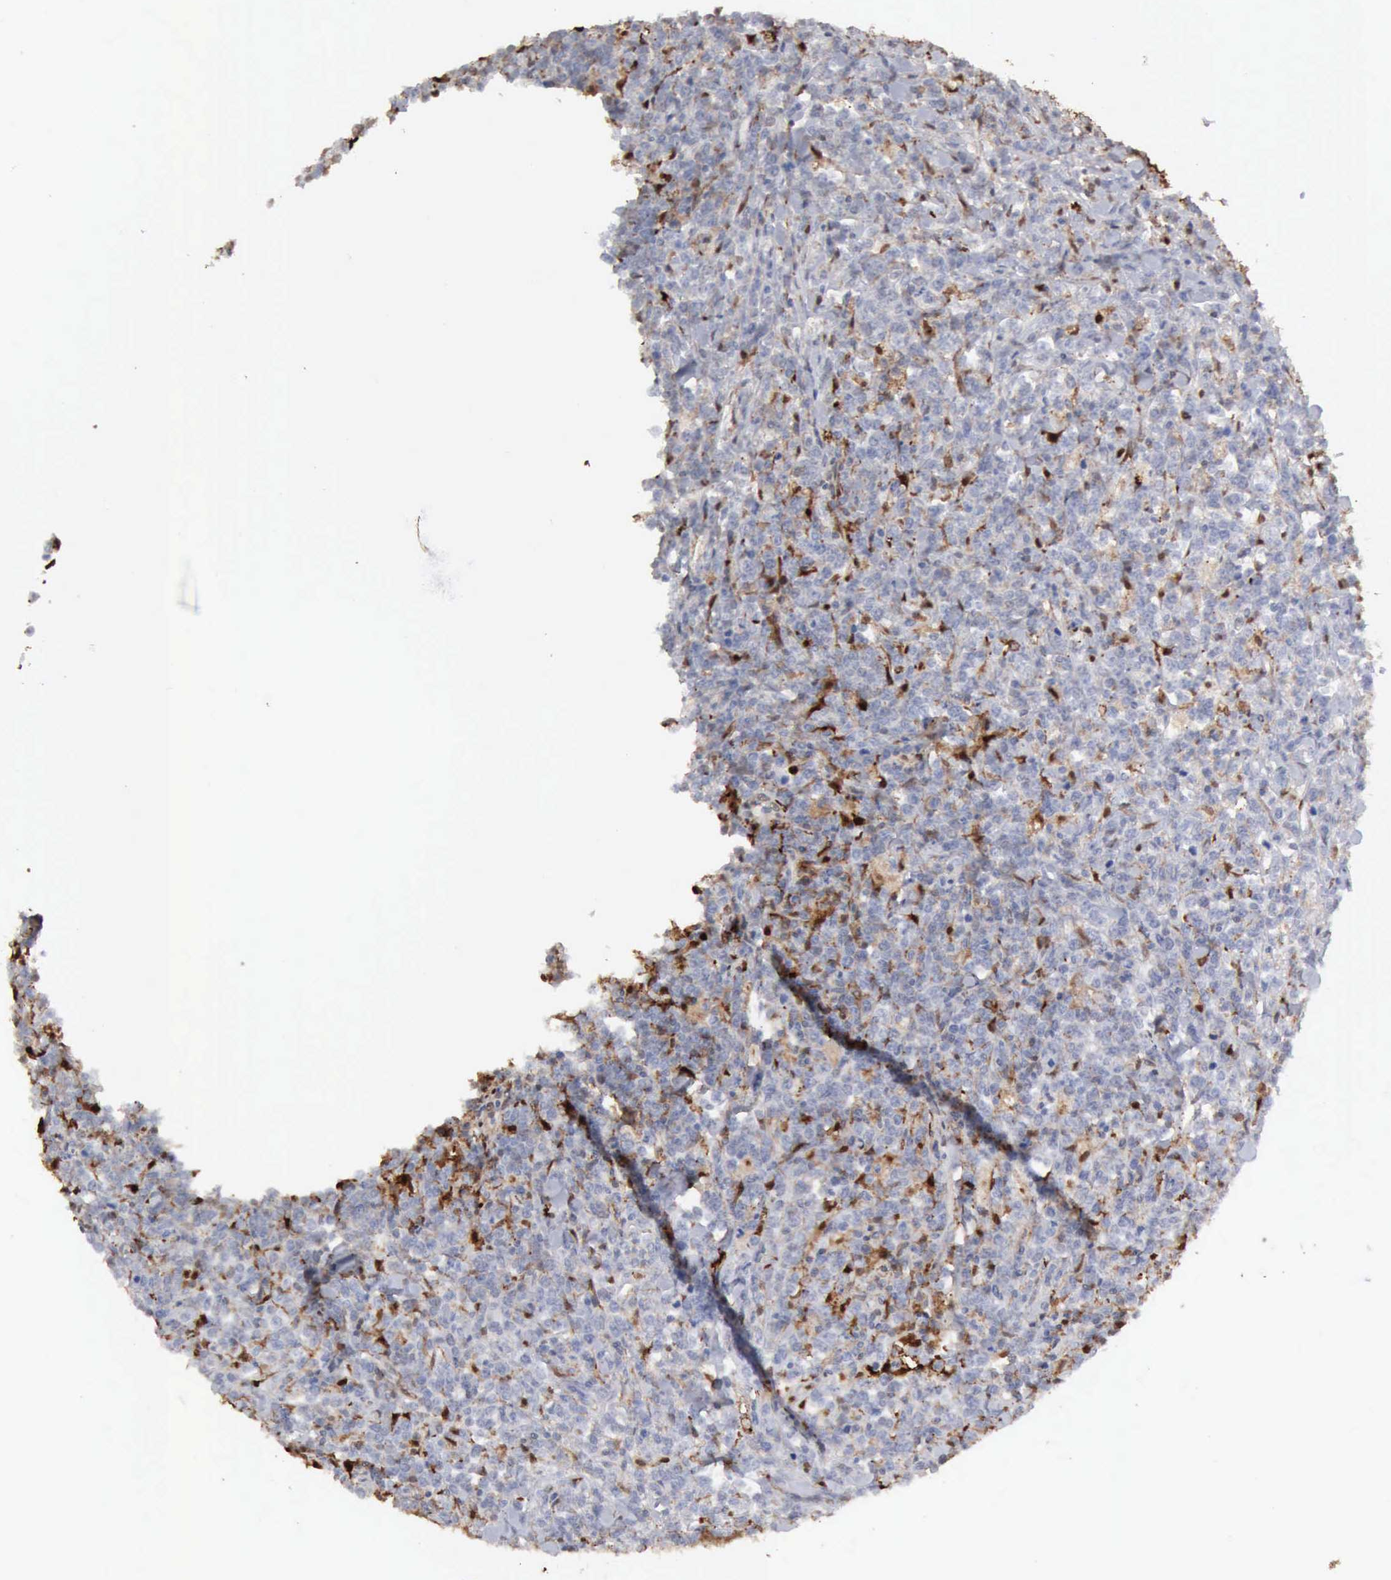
{"staining": {"intensity": "negative", "quantity": "none", "location": "none"}, "tissue": "lymphoma", "cell_type": "Tumor cells", "image_type": "cancer", "snomed": [{"axis": "morphology", "description": "Malignant lymphoma, non-Hodgkin's type, High grade"}, {"axis": "topography", "description": "Small intestine"}, {"axis": "topography", "description": "Colon"}], "caption": "DAB (3,3'-diaminobenzidine) immunohistochemical staining of lymphoma demonstrates no significant staining in tumor cells.", "gene": "STAT1", "patient": {"sex": "male", "age": 8}}